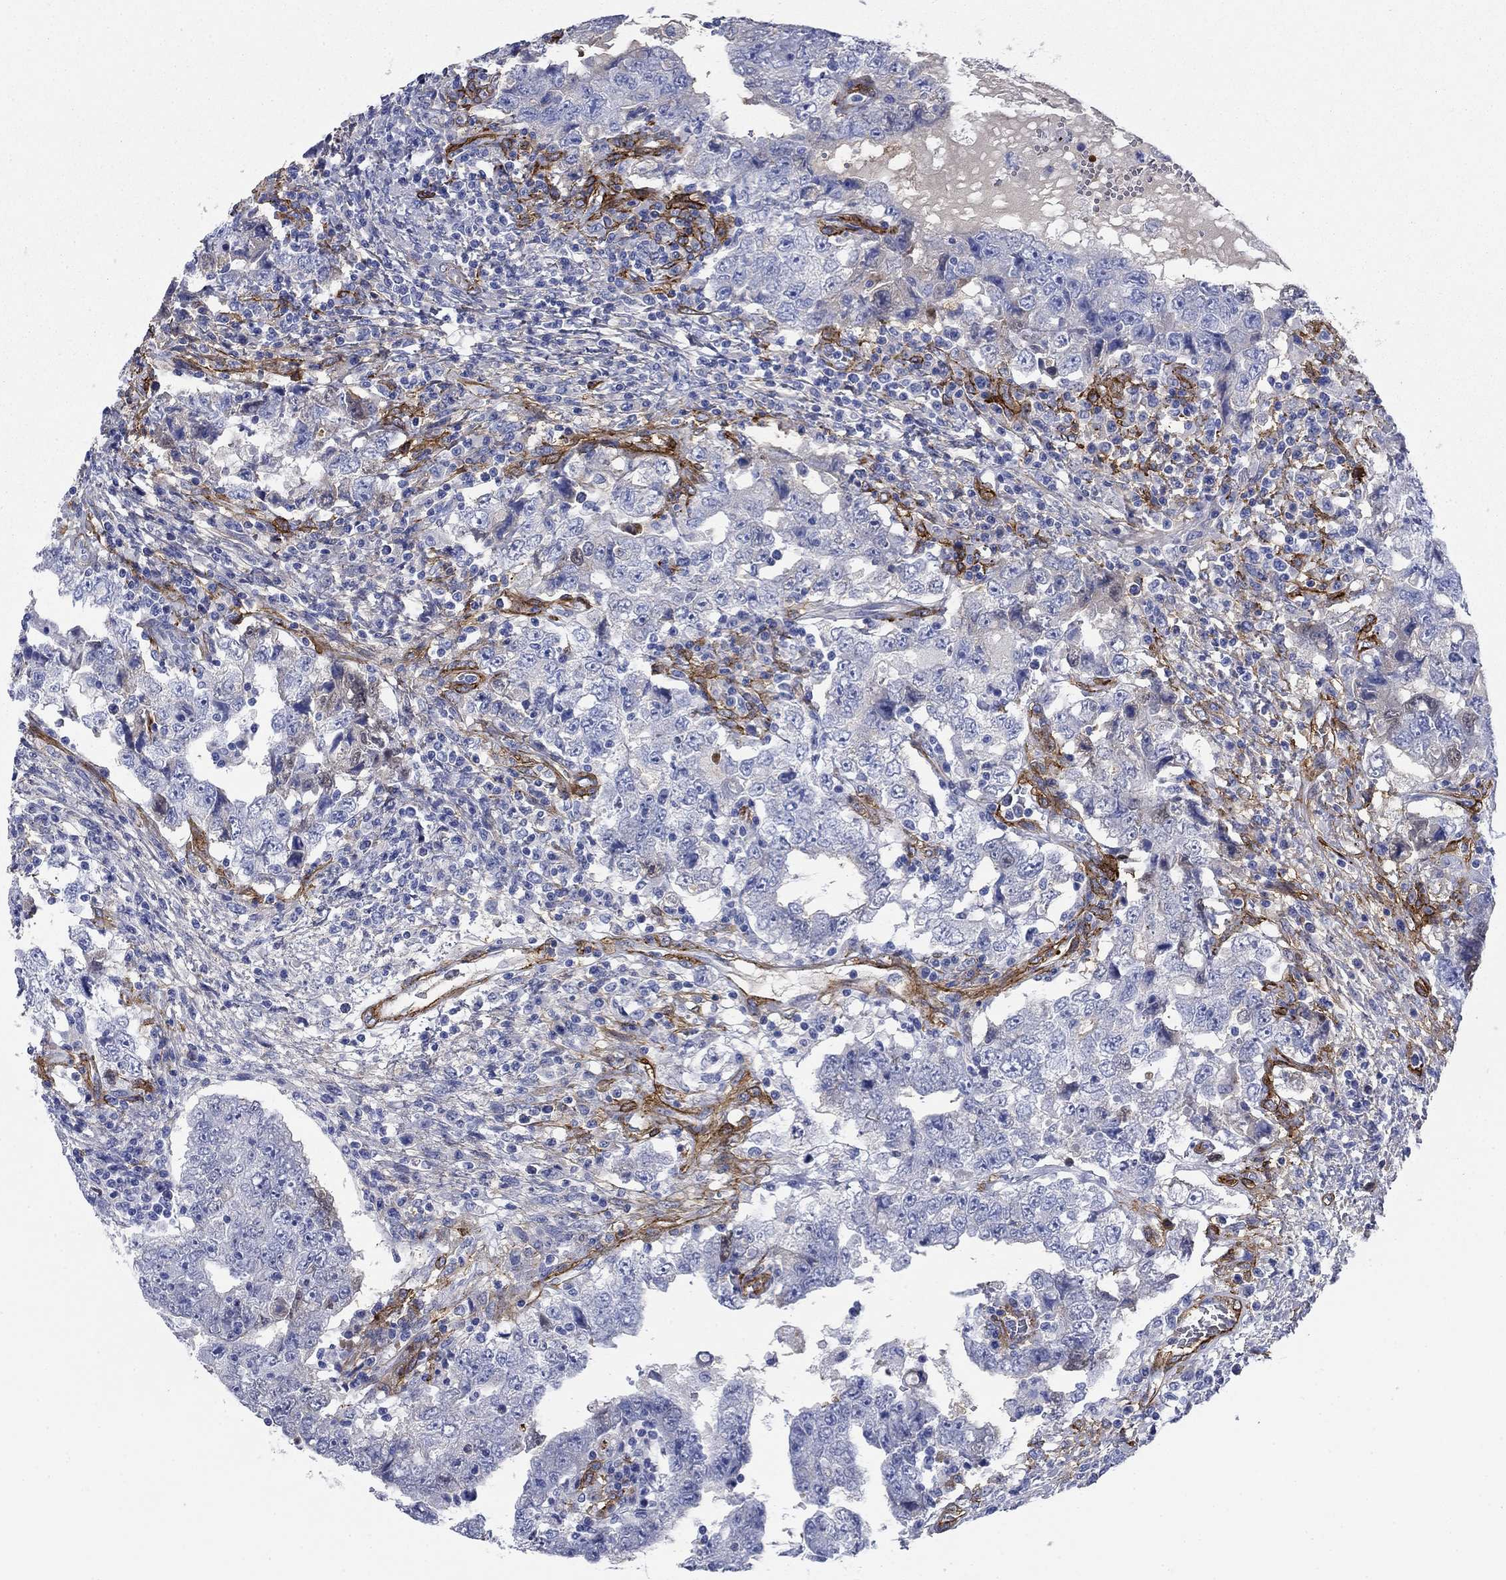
{"staining": {"intensity": "negative", "quantity": "none", "location": "none"}, "tissue": "testis cancer", "cell_type": "Tumor cells", "image_type": "cancer", "snomed": [{"axis": "morphology", "description": "Carcinoma, Embryonal, NOS"}, {"axis": "topography", "description": "Testis"}], "caption": "Testis cancer was stained to show a protein in brown. There is no significant staining in tumor cells.", "gene": "GPC1", "patient": {"sex": "male", "age": 26}}